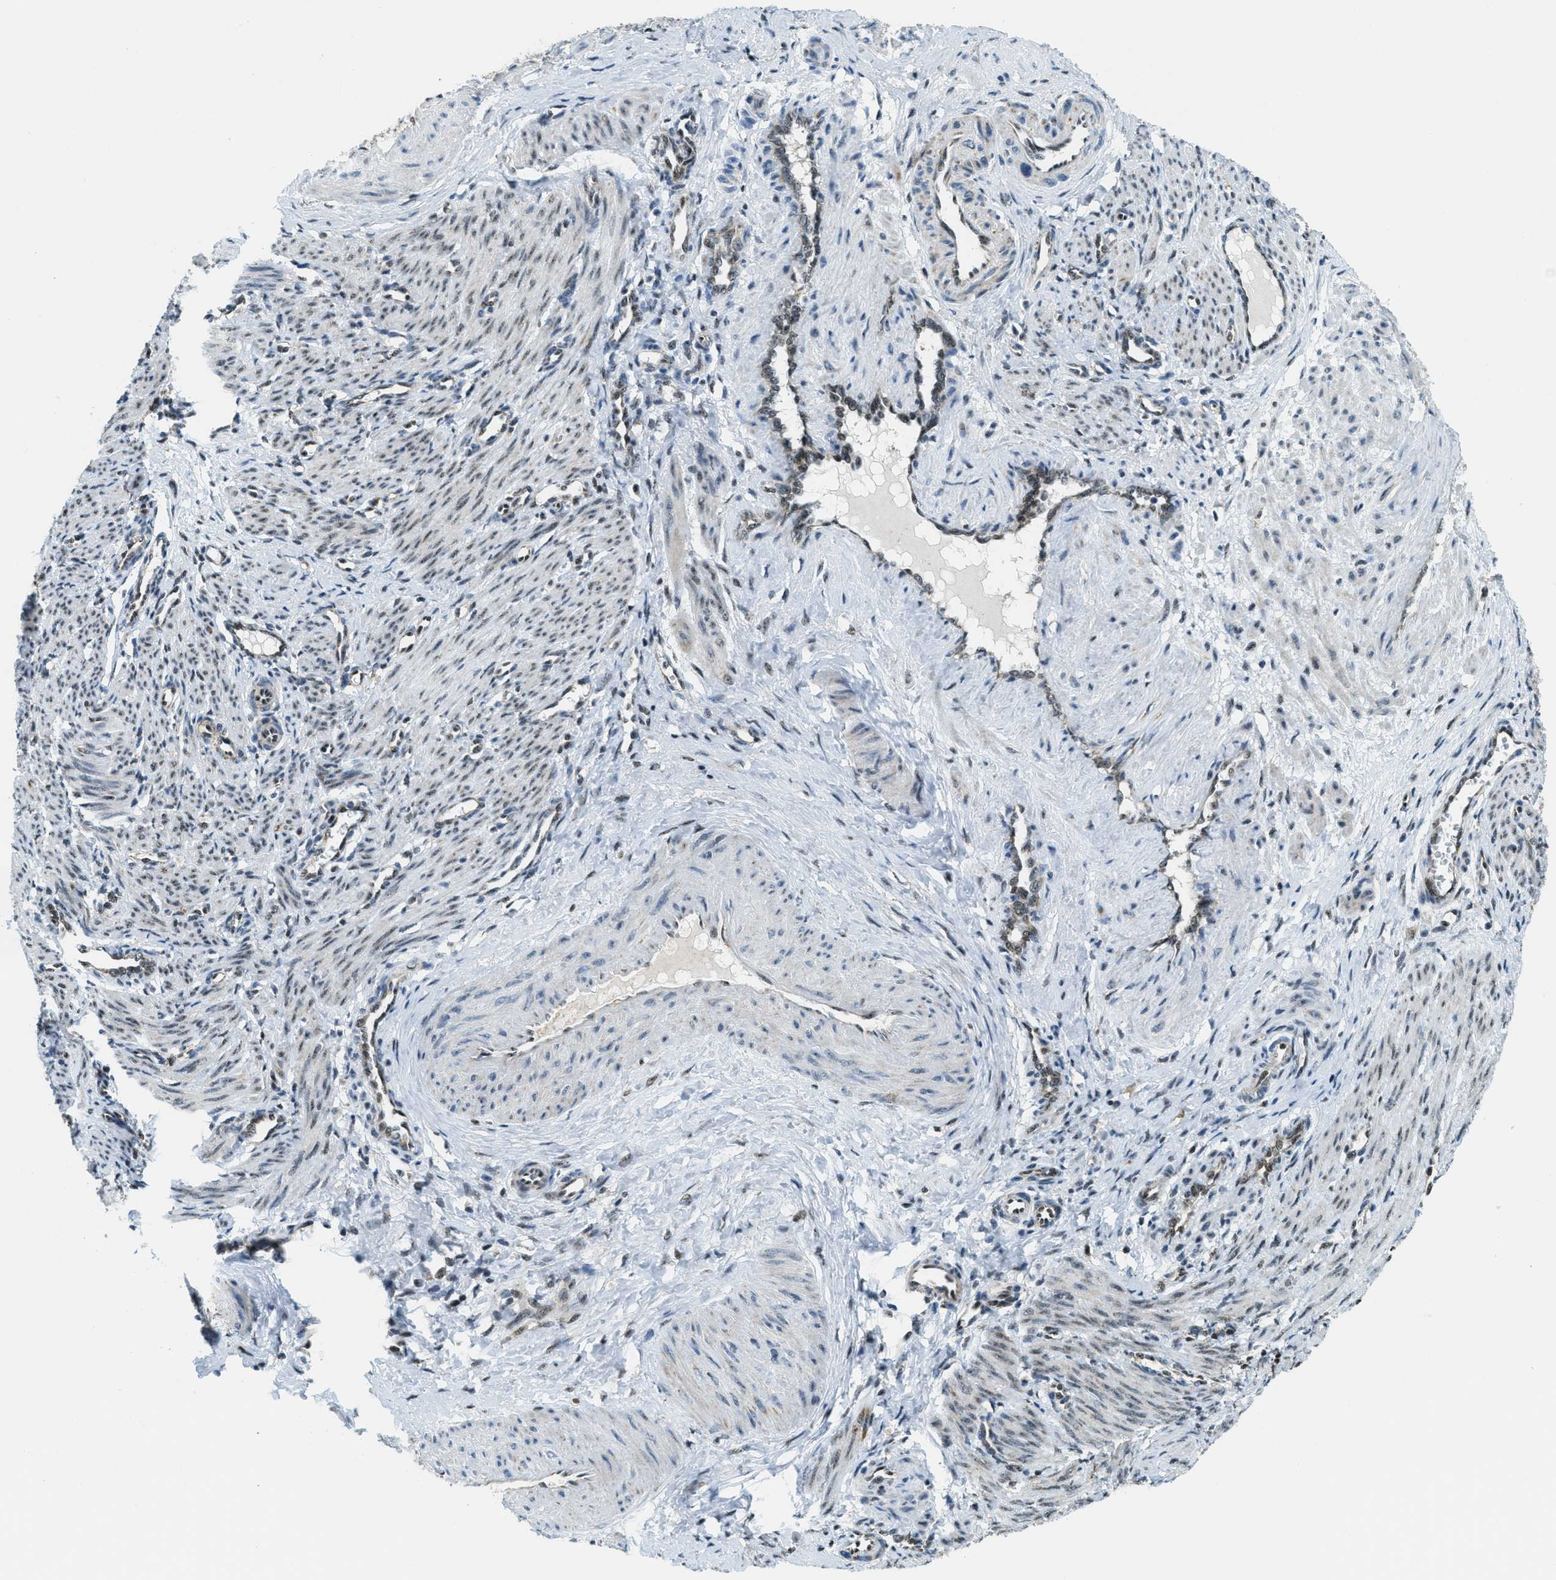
{"staining": {"intensity": "weak", "quantity": "<25%", "location": "cytoplasmic/membranous,nuclear"}, "tissue": "smooth muscle", "cell_type": "Smooth muscle cells", "image_type": "normal", "snomed": [{"axis": "morphology", "description": "Normal tissue, NOS"}, {"axis": "topography", "description": "Endometrium"}], "caption": "Protein analysis of normal smooth muscle displays no significant staining in smooth muscle cells.", "gene": "SP100", "patient": {"sex": "female", "age": 33}}